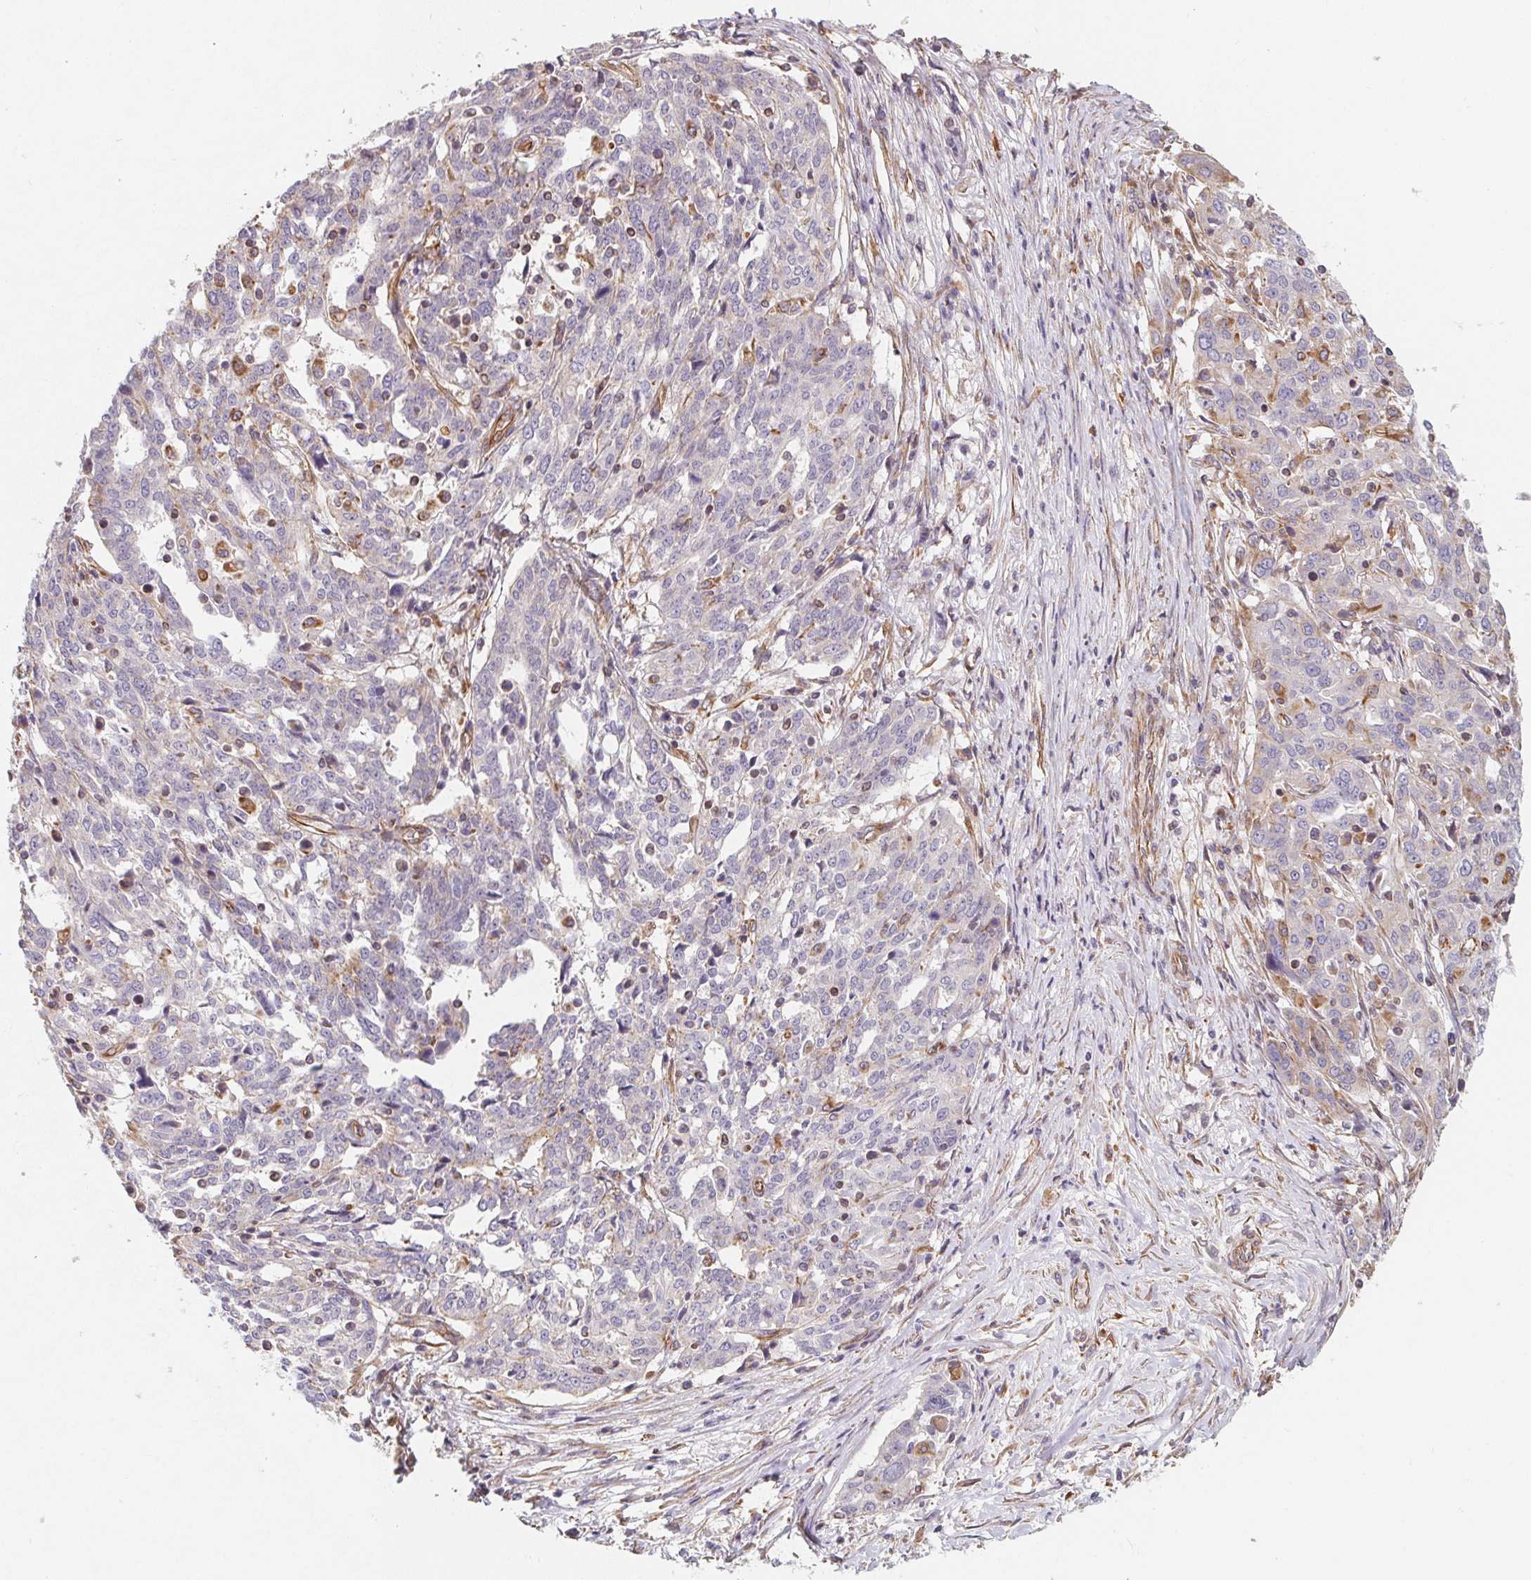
{"staining": {"intensity": "negative", "quantity": "none", "location": "none"}, "tissue": "ovarian cancer", "cell_type": "Tumor cells", "image_type": "cancer", "snomed": [{"axis": "morphology", "description": "Cystadenocarcinoma, serous, NOS"}, {"axis": "topography", "description": "Ovary"}], "caption": "Ovarian cancer was stained to show a protein in brown. There is no significant staining in tumor cells.", "gene": "TBKBP1", "patient": {"sex": "female", "age": 67}}